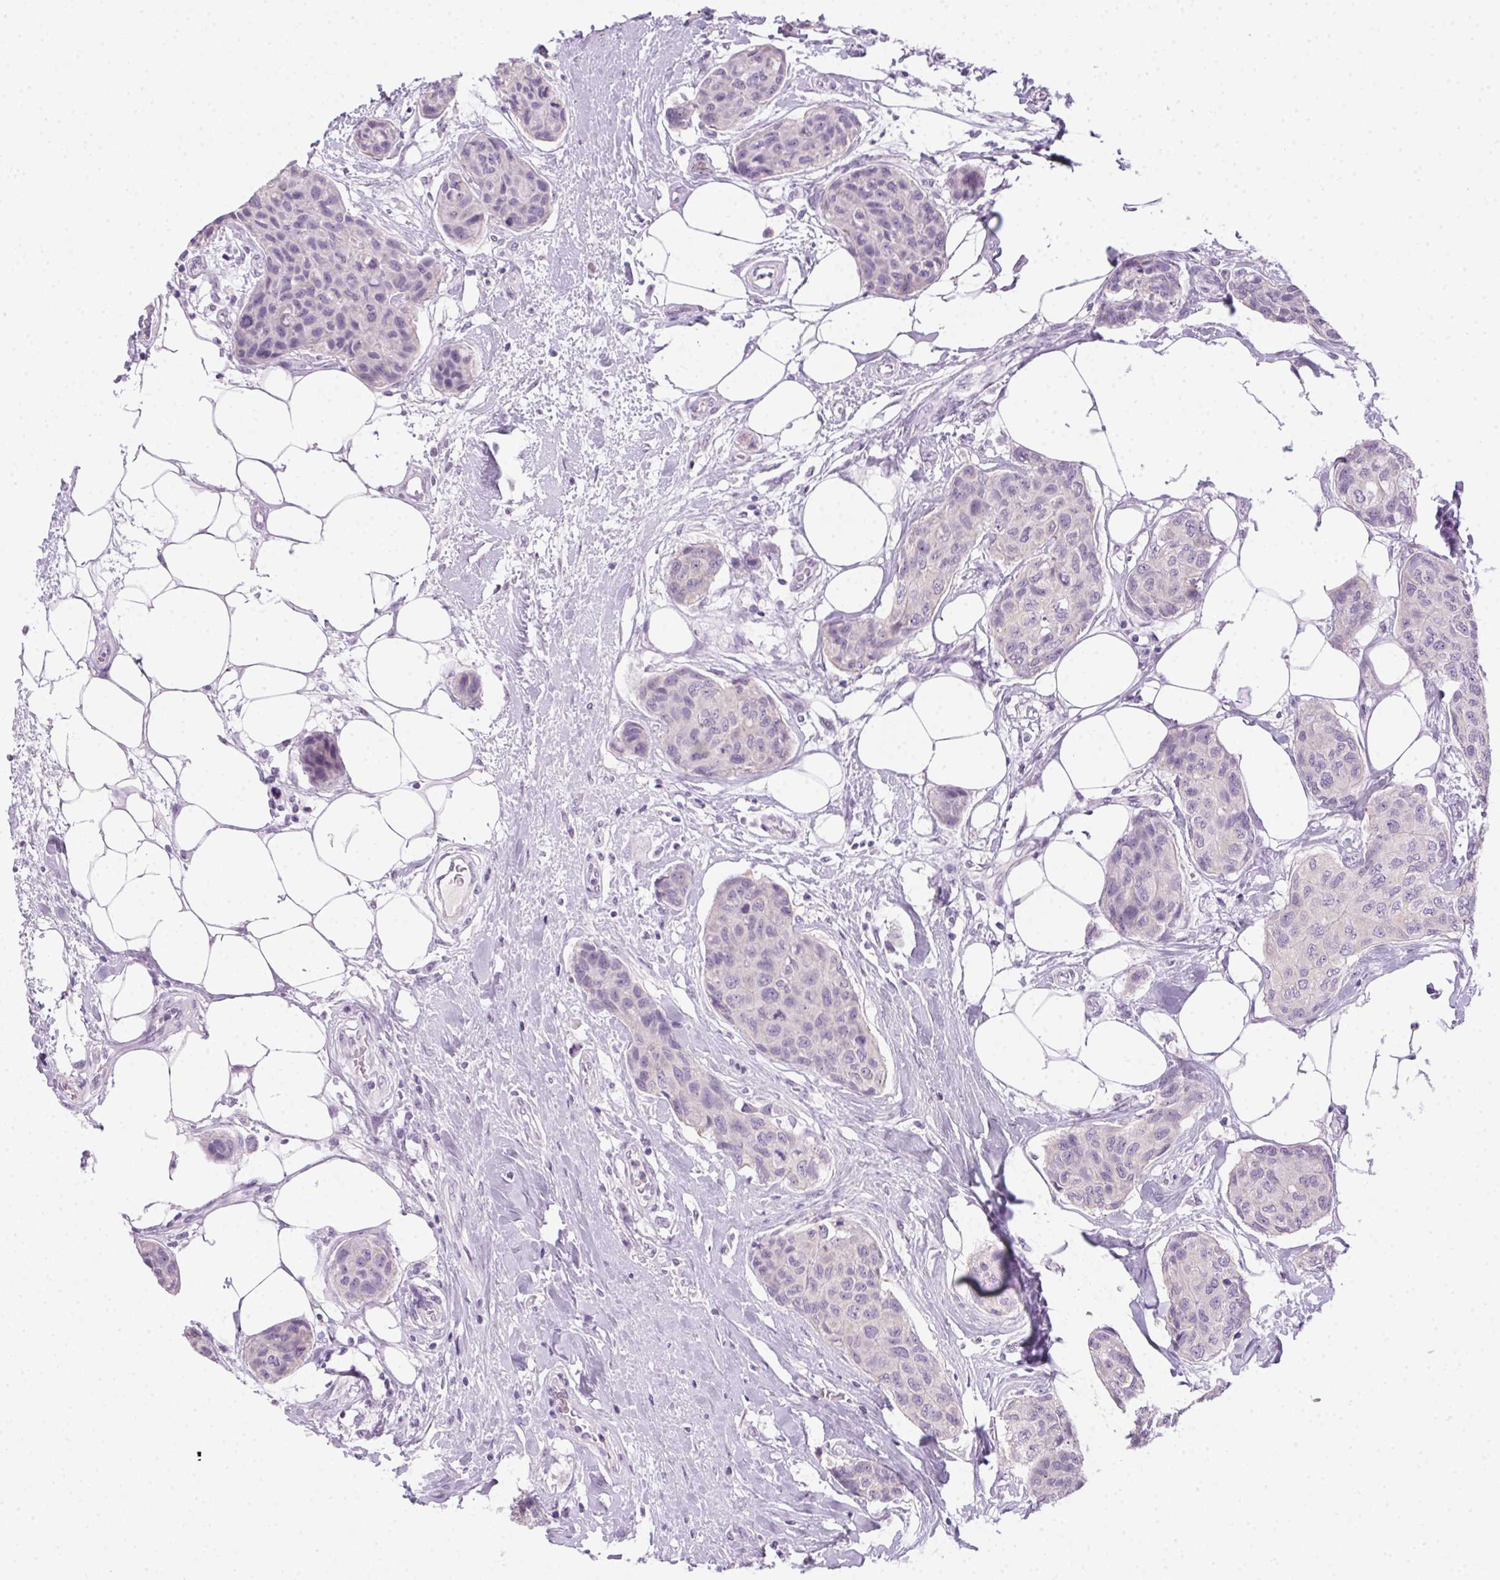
{"staining": {"intensity": "negative", "quantity": "none", "location": "none"}, "tissue": "breast cancer", "cell_type": "Tumor cells", "image_type": "cancer", "snomed": [{"axis": "morphology", "description": "Duct carcinoma"}, {"axis": "topography", "description": "Breast"}], "caption": "Tumor cells show no significant protein expression in breast intraductal carcinoma. The staining is performed using DAB brown chromogen with nuclei counter-stained in using hematoxylin.", "gene": "POPDC2", "patient": {"sex": "female", "age": 80}}